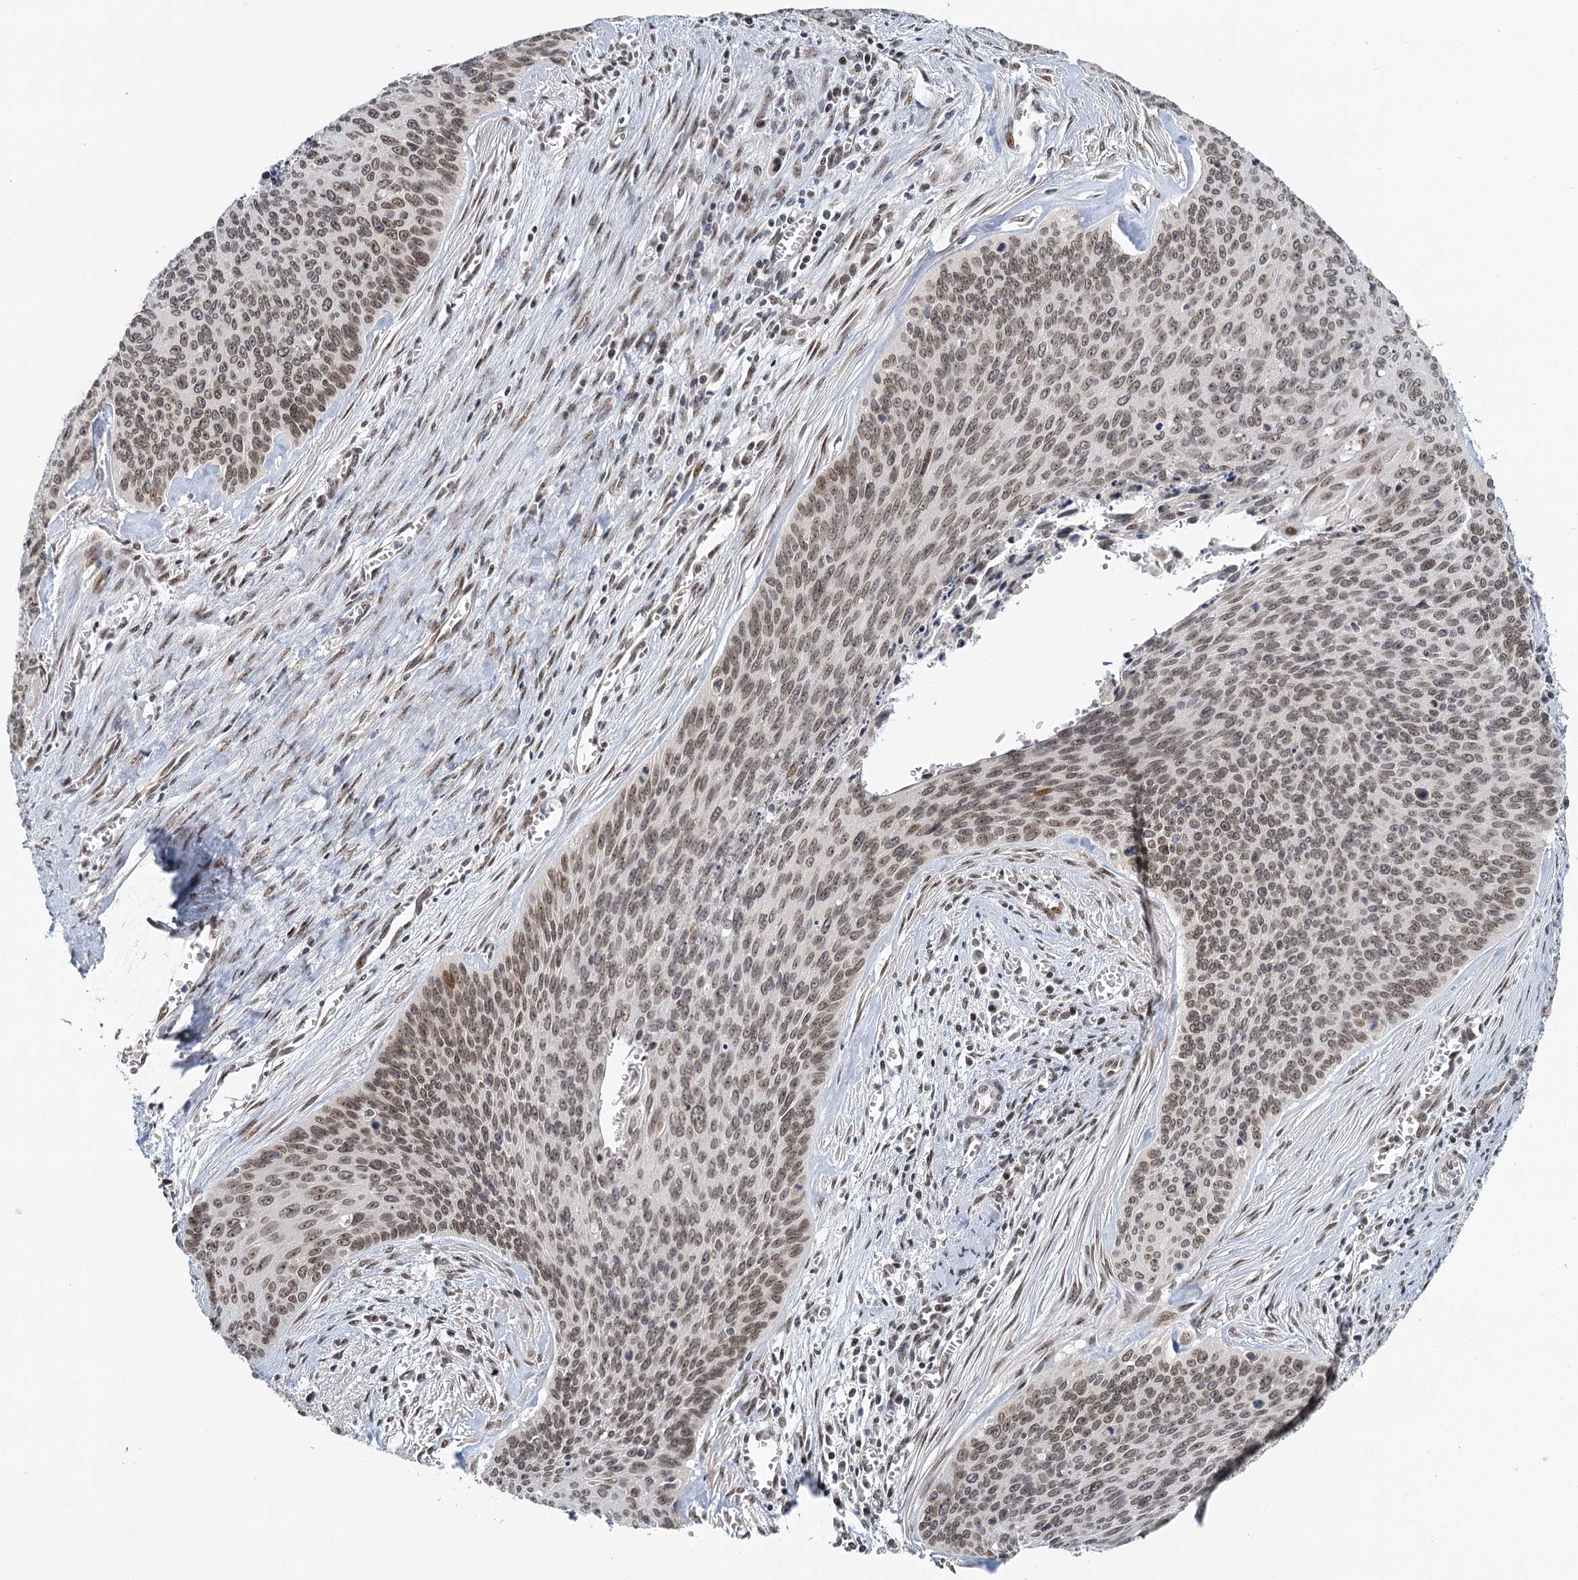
{"staining": {"intensity": "weak", "quantity": "25%-75%", "location": "nuclear"}, "tissue": "cervical cancer", "cell_type": "Tumor cells", "image_type": "cancer", "snomed": [{"axis": "morphology", "description": "Squamous cell carcinoma, NOS"}, {"axis": "topography", "description": "Cervix"}], "caption": "Immunohistochemical staining of cervical squamous cell carcinoma reveals low levels of weak nuclear protein staining in about 25%-75% of tumor cells.", "gene": "TREX1", "patient": {"sex": "female", "age": 55}}